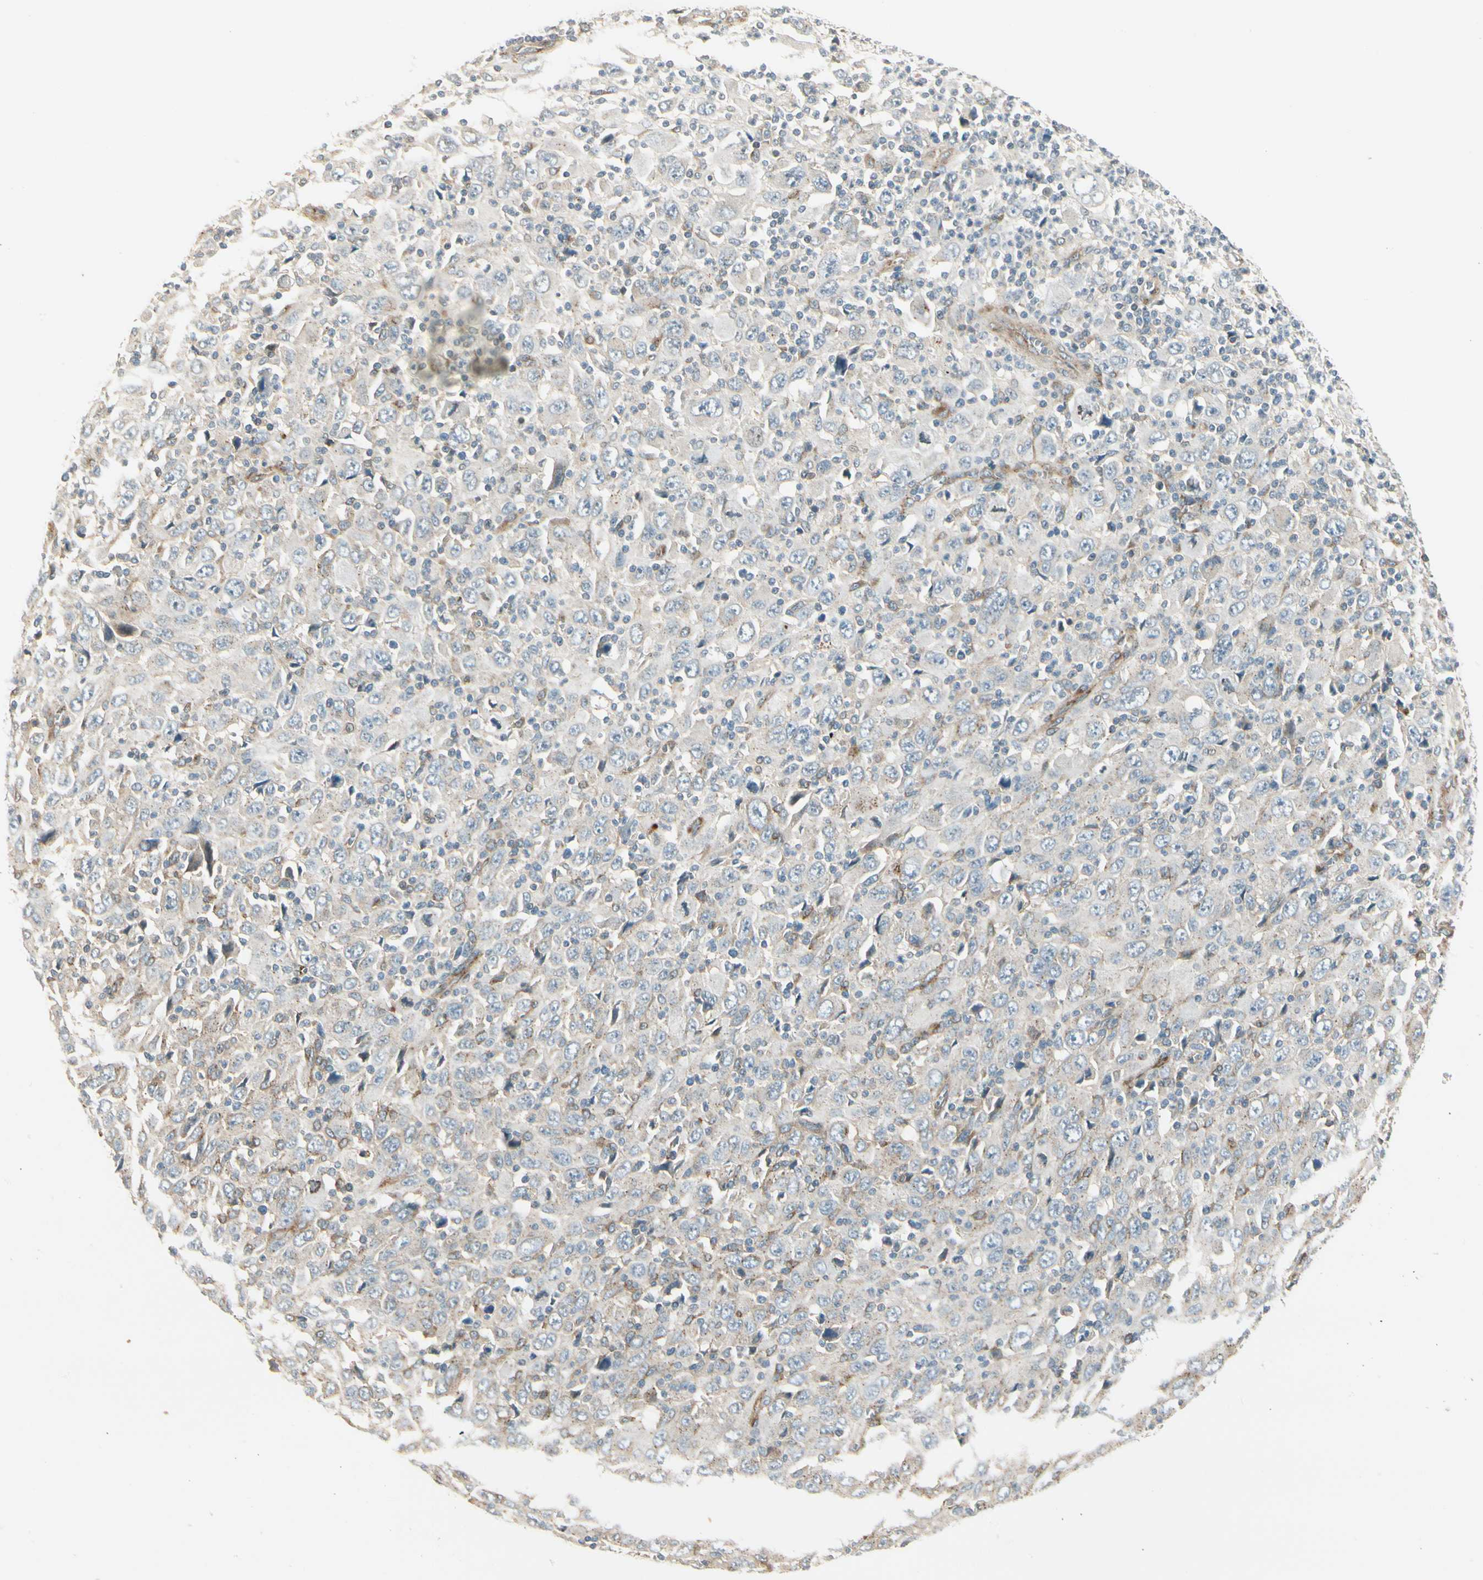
{"staining": {"intensity": "weak", "quantity": ">75%", "location": "cytoplasmic/membranous"}, "tissue": "melanoma", "cell_type": "Tumor cells", "image_type": "cancer", "snomed": [{"axis": "morphology", "description": "Malignant melanoma, Metastatic site"}, {"axis": "topography", "description": "Skin"}], "caption": "About >75% of tumor cells in malignant melanoma (metastatic site) display weak cytoplasmic/membranous protein expression as visualized by brown immunohistochemical staining.", "gene": "MANSC1", "patient": {"sex": "female", "age": 56}}